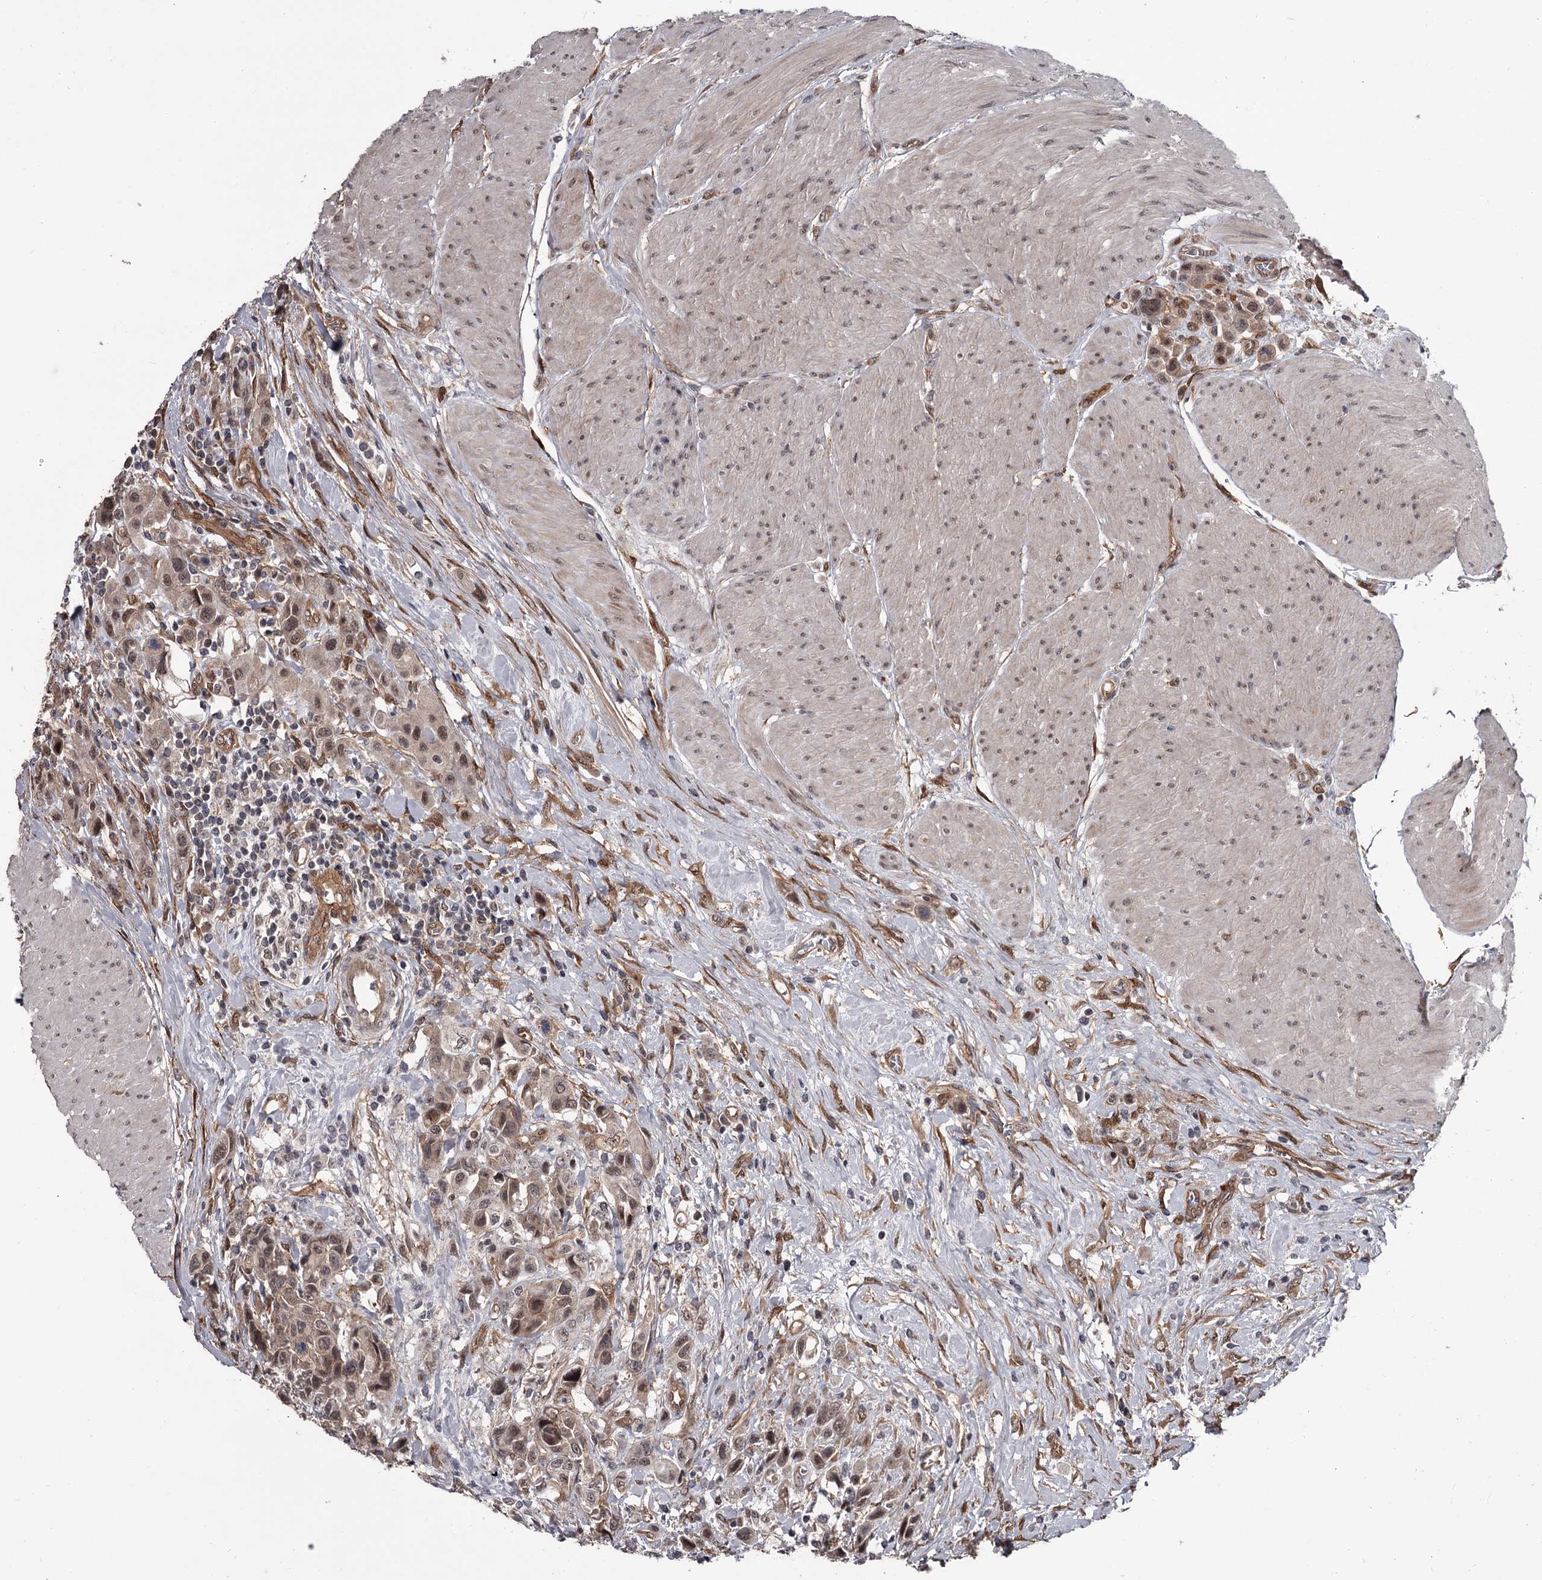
{"staining": {"intensity": "moderate", "quantity": ">75%", "location": "cytoplasmic/membranous,nuclear"}, "tissue": "urothelial cancer", "cell_type": "Tumor cells", "image_type": "cancer", "snomed": [{"axis": "morphology", "description": "Urothelial carcinoma, High grade"}, {"axis": "topography", "description": "Urinary bladder"}], "caption": "There is medium levels of moderate cytoplasmic/membranous and nuclear expression in tumor cells of urothelial carcinoma (high-grade), as demonstrated by immunohistochemical staining (brown color).", "gene": "CDC42EP2", "patient": {"sex": "male", "age": 50}}